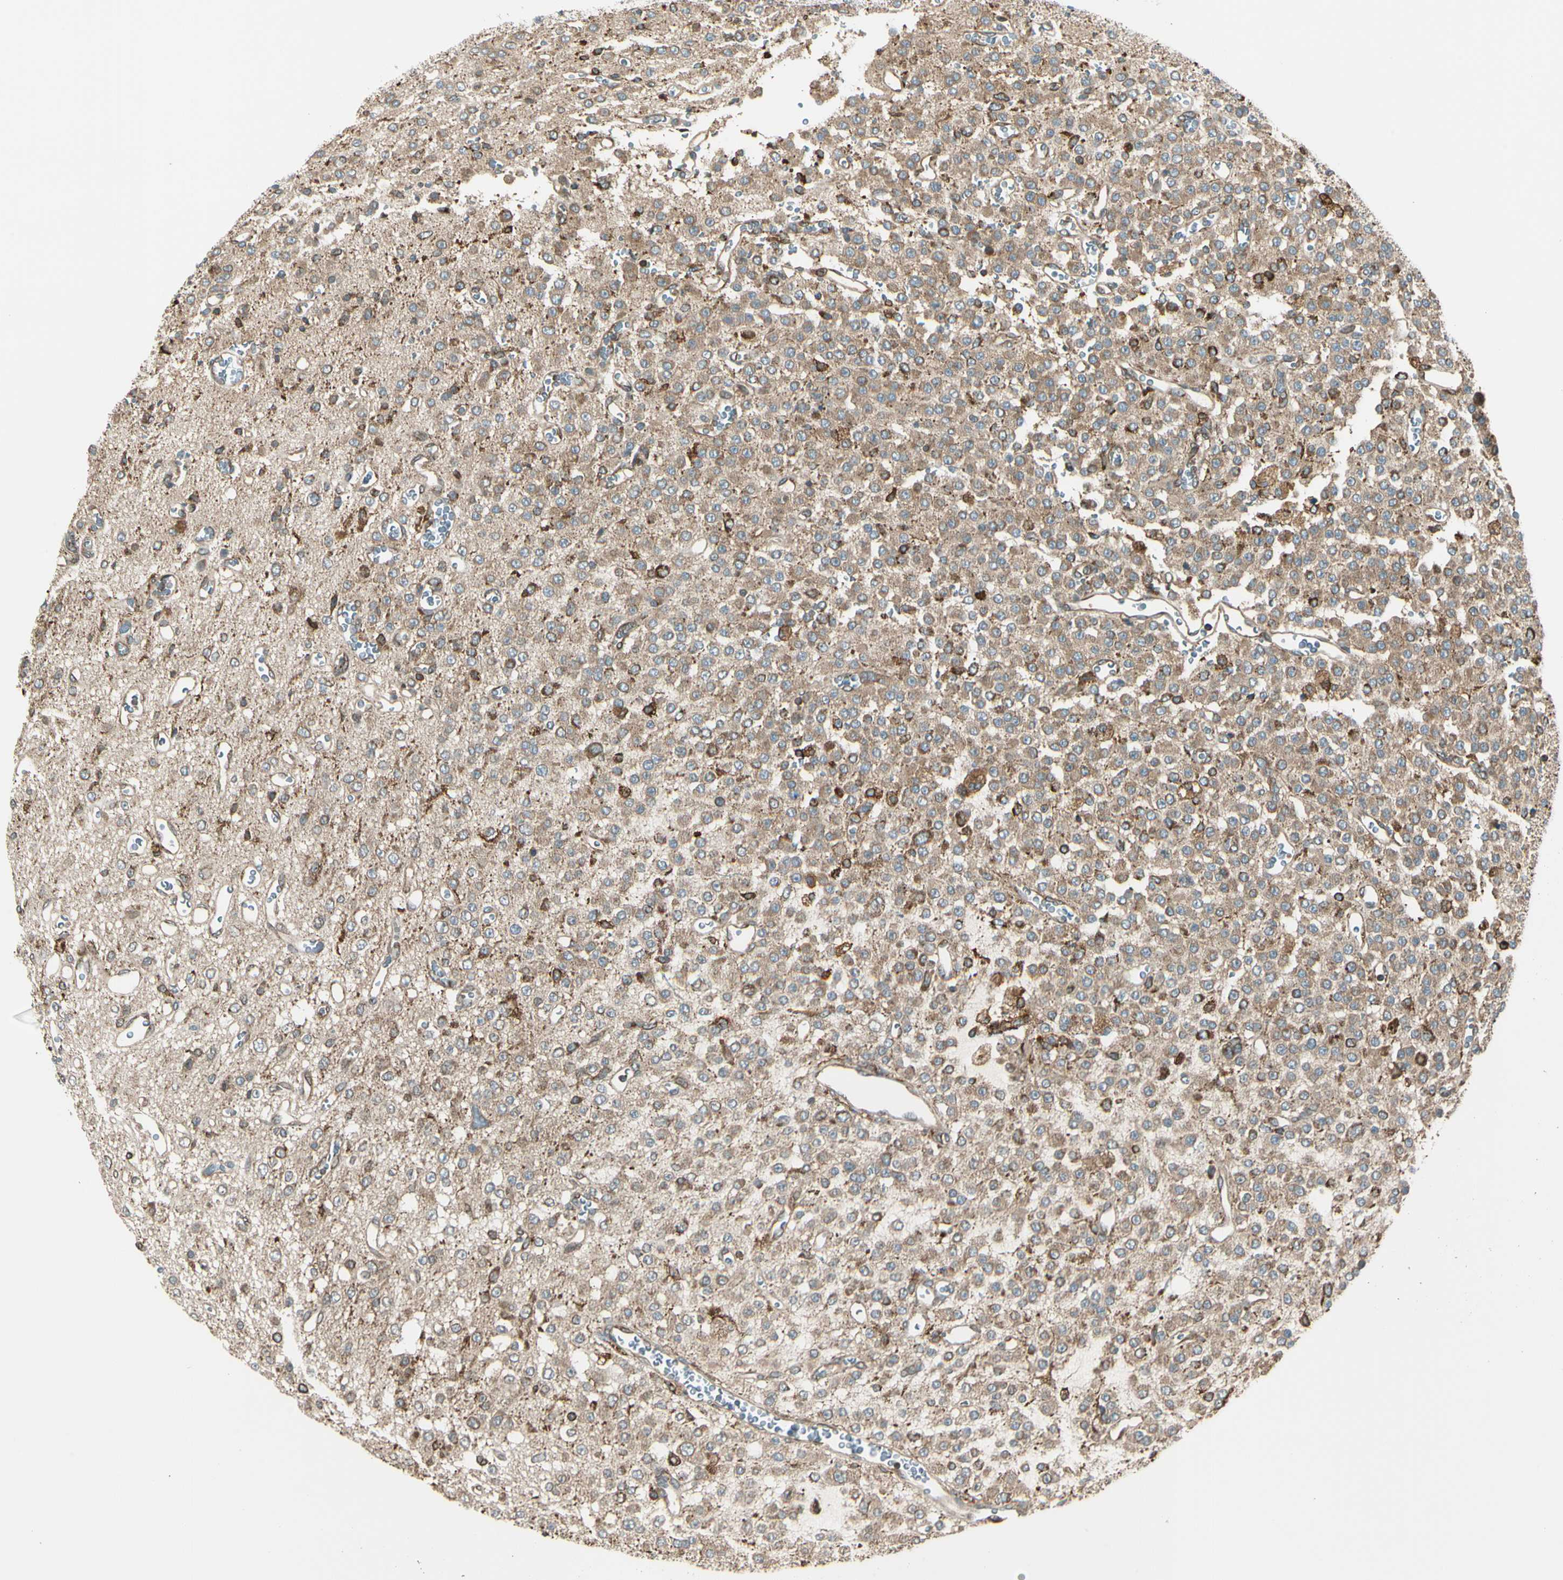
{"staining": {"intensity": "moderate", "quantity": "<25%", "location": "cytoplasmic/membranous,nuclear"}, "tissue": "glioma", "cell_type": "Tumor cells", "image_type": "cancer", "snomed": [{"axis": "morphology", "description": "Glioma, malignant, Low grade"}, {"axis": "topography", "description": "Brain"}], "caption": "A photomicrograph of glioma stained for a protein demonstrates moderate cytoplasmic/membranous and nuclear brown staining in tumor cells.", "gene": "TRIO", "patient": {"sex": "male", "age": 38}}